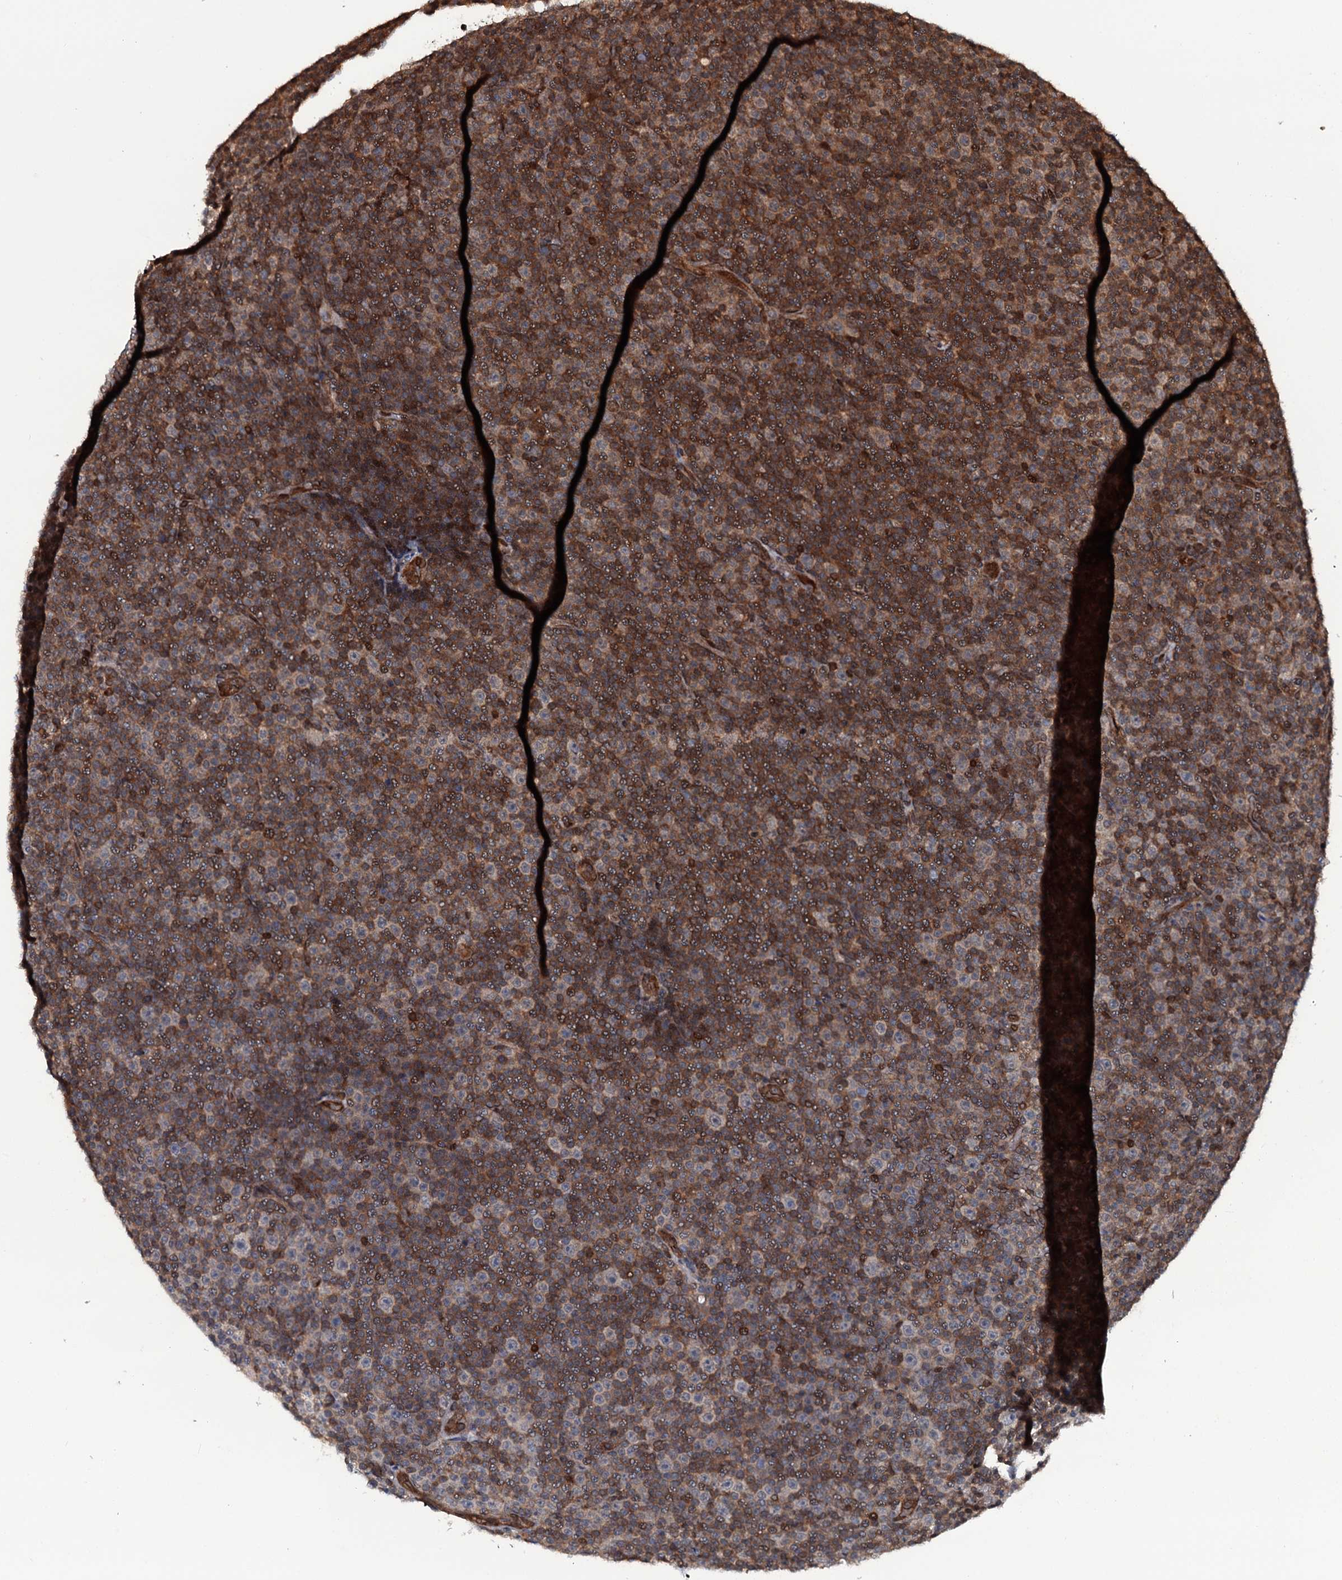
{"staining": {"intensity": "moderate", "quantity": "25%-75%", "location": "cytoplasmic/membranous"}, "tissue": "lymphoma", "cell_type": "Tumor cells", "image_type": "cancer", "snomed": [{"axis": "morphology", "description": "Malignant lymphoma, non-Hodgkin's type, Low grade"}, {"axis": "topography", "description": "Lymph node"}], "caption": "A histopathology image showing moderate cytoplasmic/membranous staining in about 25%-75% of tumor cells in lymphoma, as visualized by brown immunohistochemical staining.", "gene": "HDDC3", "patient": {"sex": "female", "age": 67}}